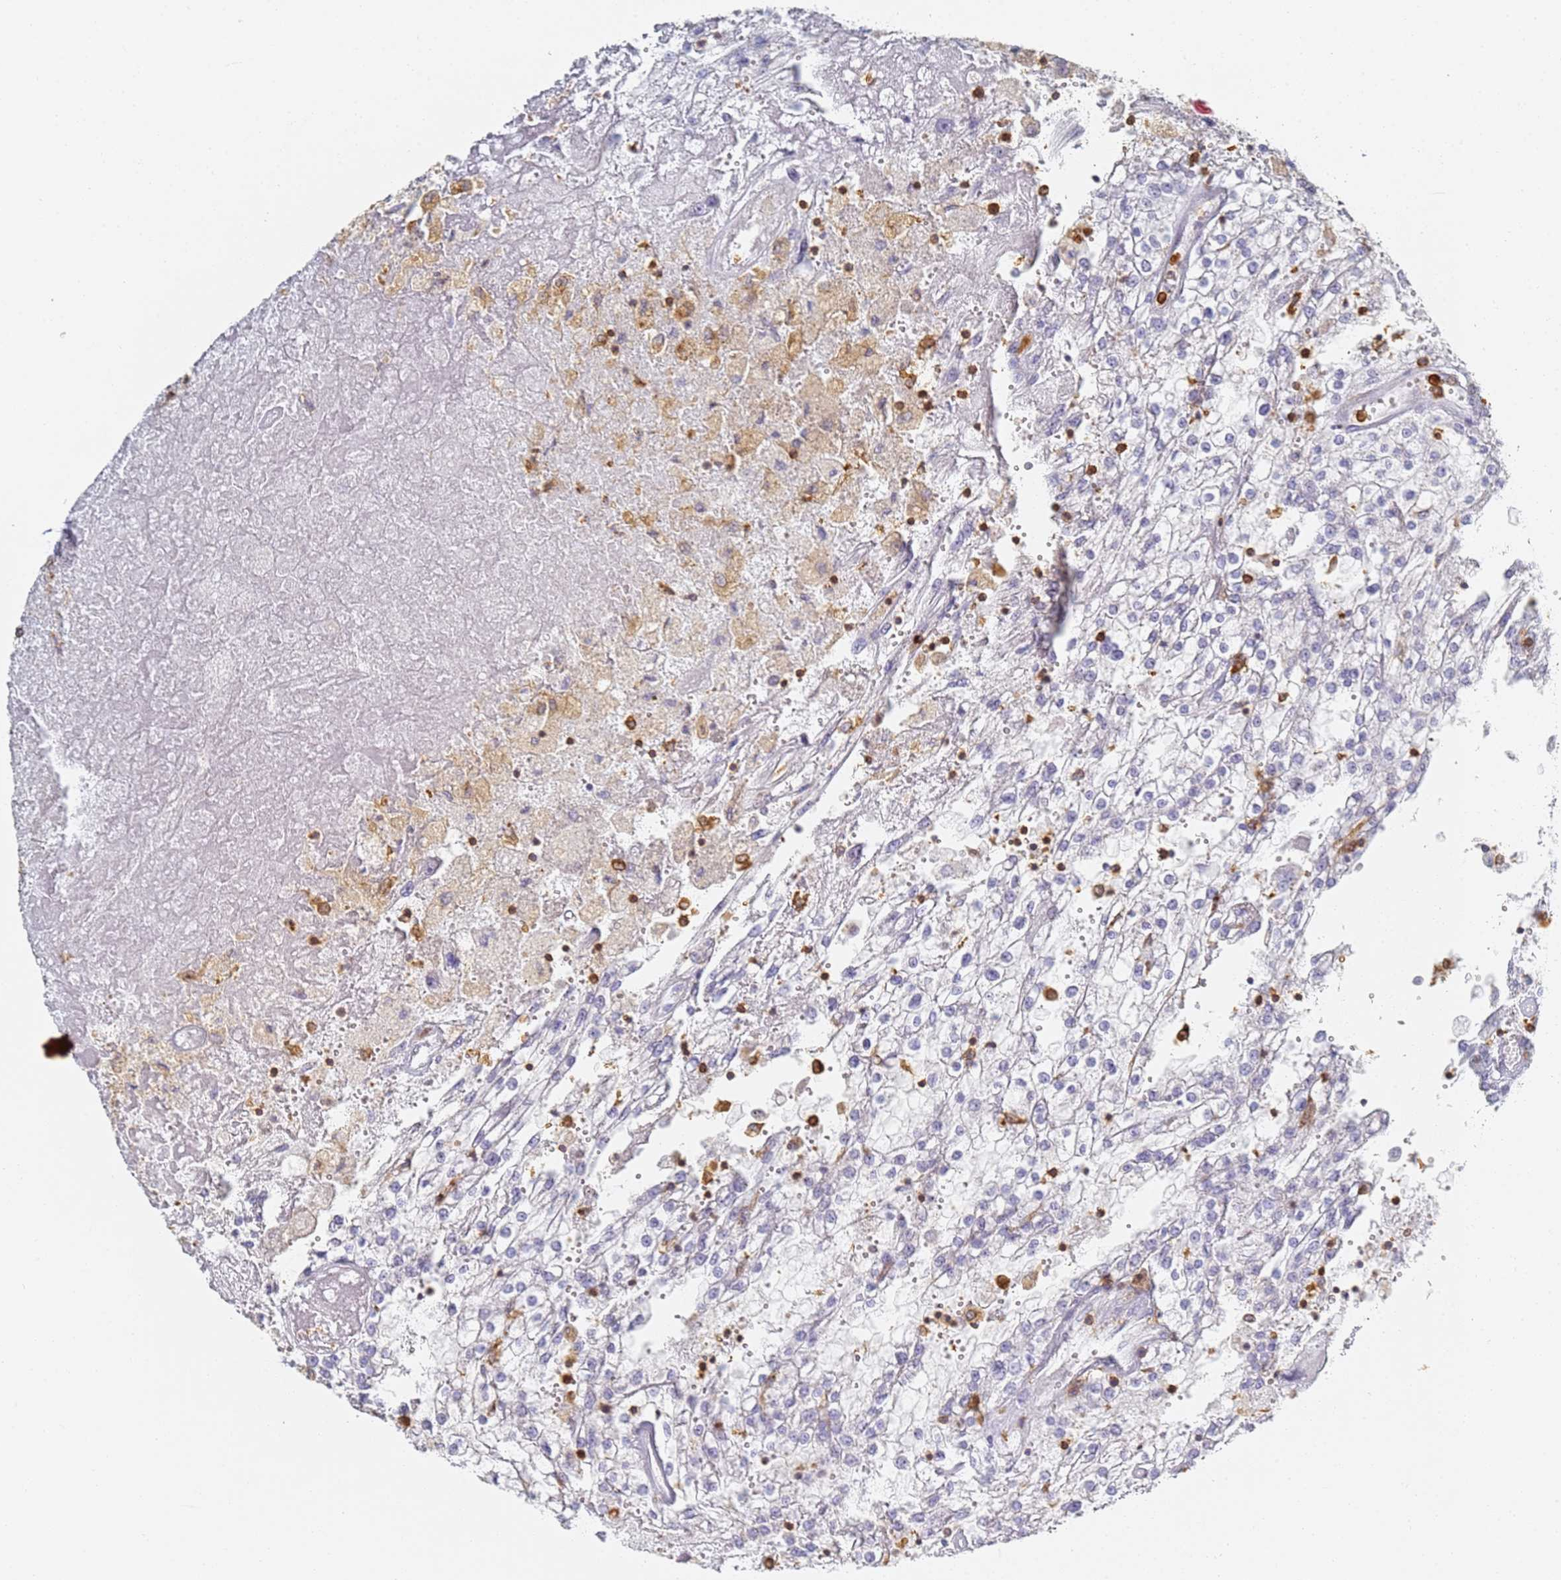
{"staining": {"intensity": "negative", "quantity": "none", "location": "none"}, "tissue": "renal cancer", "cell_type": "Tumor cells", "image_type": "cancer", "snomed": [{"axis": "morphology", "description": "Adenocarcinoma, NOS"}, {"axis": "topography", "description": "Kidney"}], "caption": "Micrograph shows no protein expression in tumor cells of adenocarcinoma (renal) tissue. (DAB immunohistochemistry, high magnification).", "gene": "BIN2", "patient": {"sex": "female", "age": 52}}